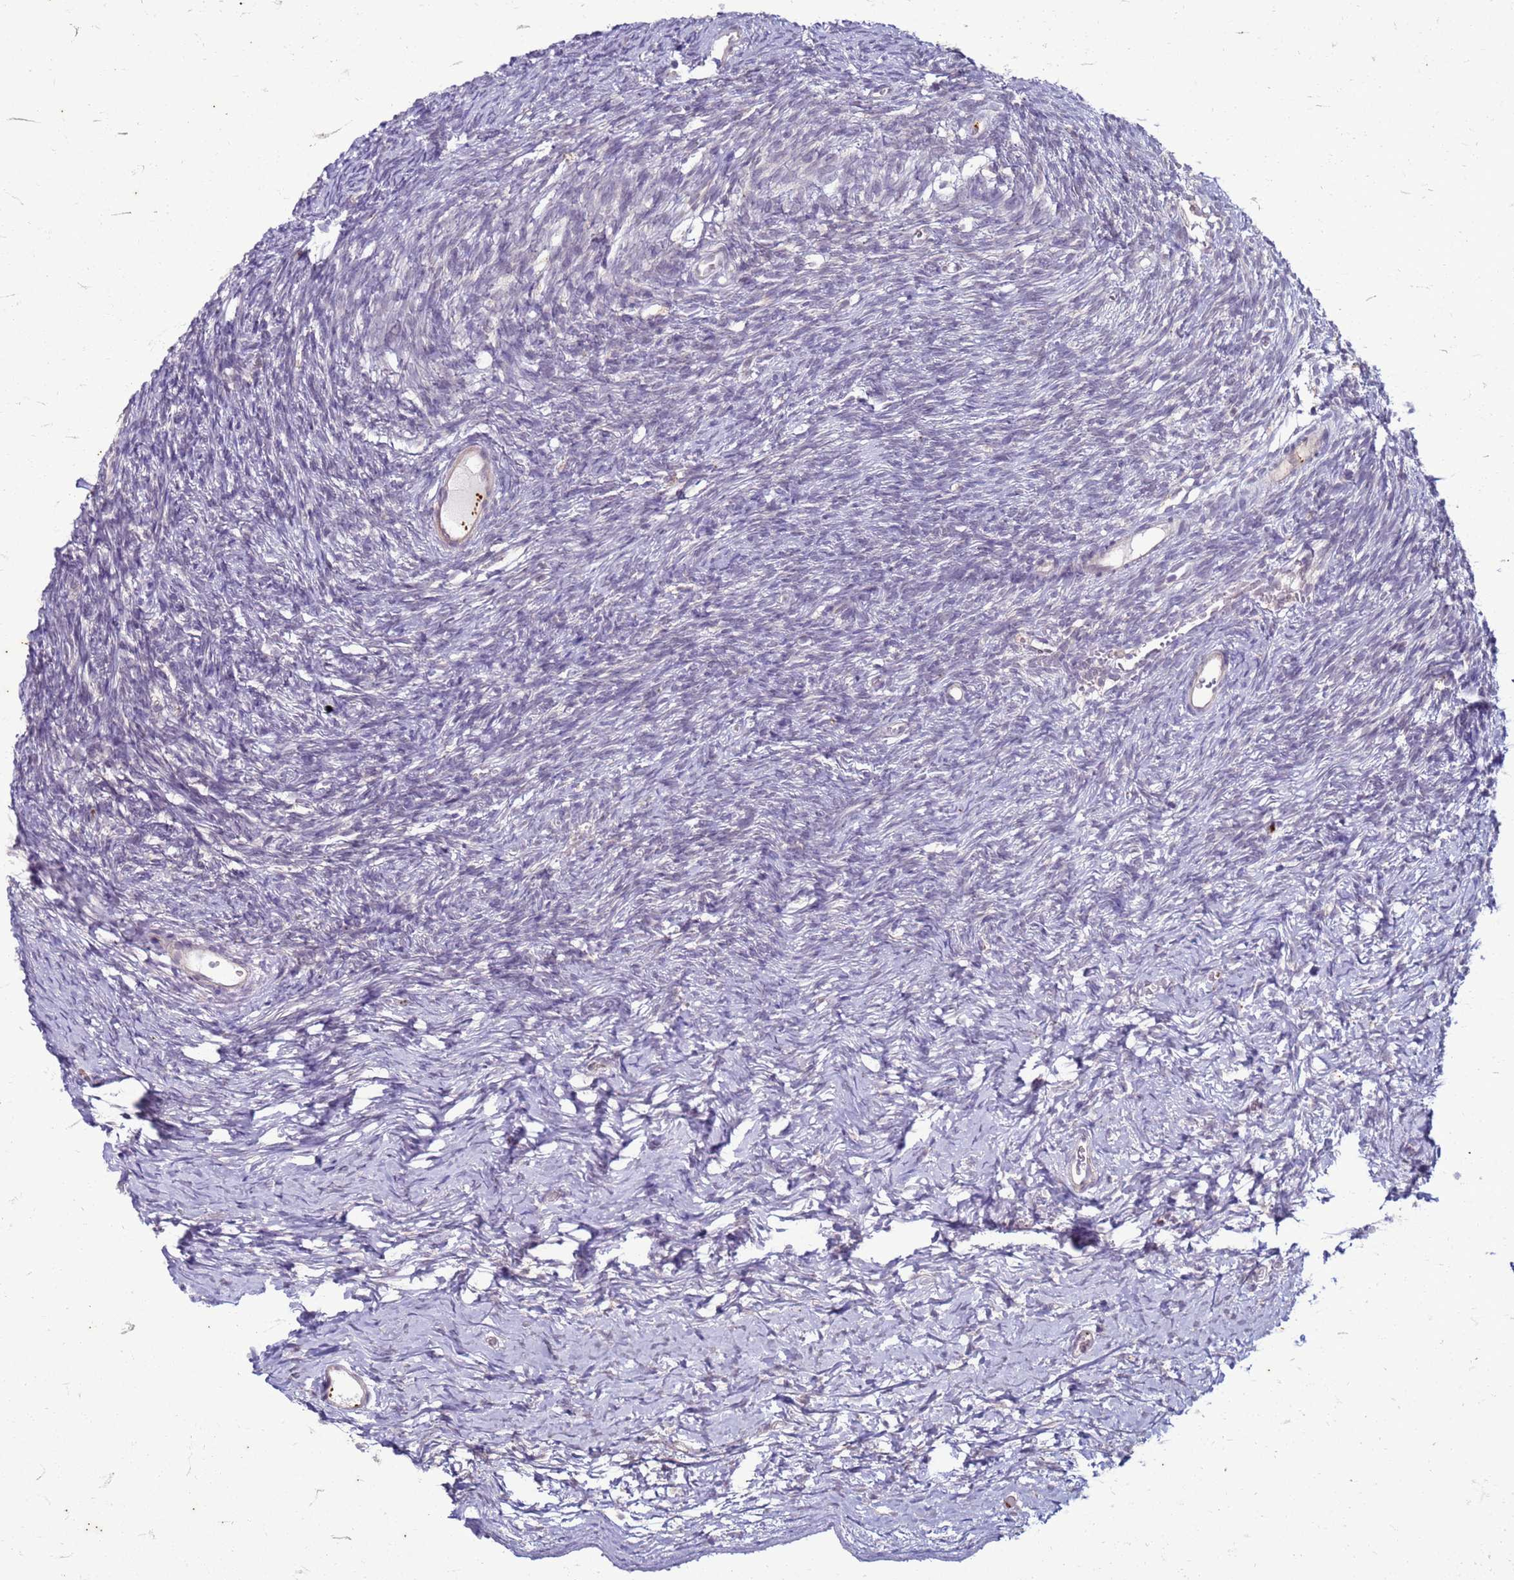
{"staining": {"intensity": "negative", "quantity": "none", "location": "none"}, "tissue": "ovary", "cell_type": "Ovarian stroma cells", "image_type": "normal", "snomed": [{"axis": "morphology", "description": "Normal tissue, NOS"}, {"axis": "topography", "description": "Ovary"}], "caption": "Micrograph shows no significant protein expression in ovarian stroma cells of unremarkable ovary.", "gene": "SLC15A3", "patient": {"sex": "female", "age": 39}}